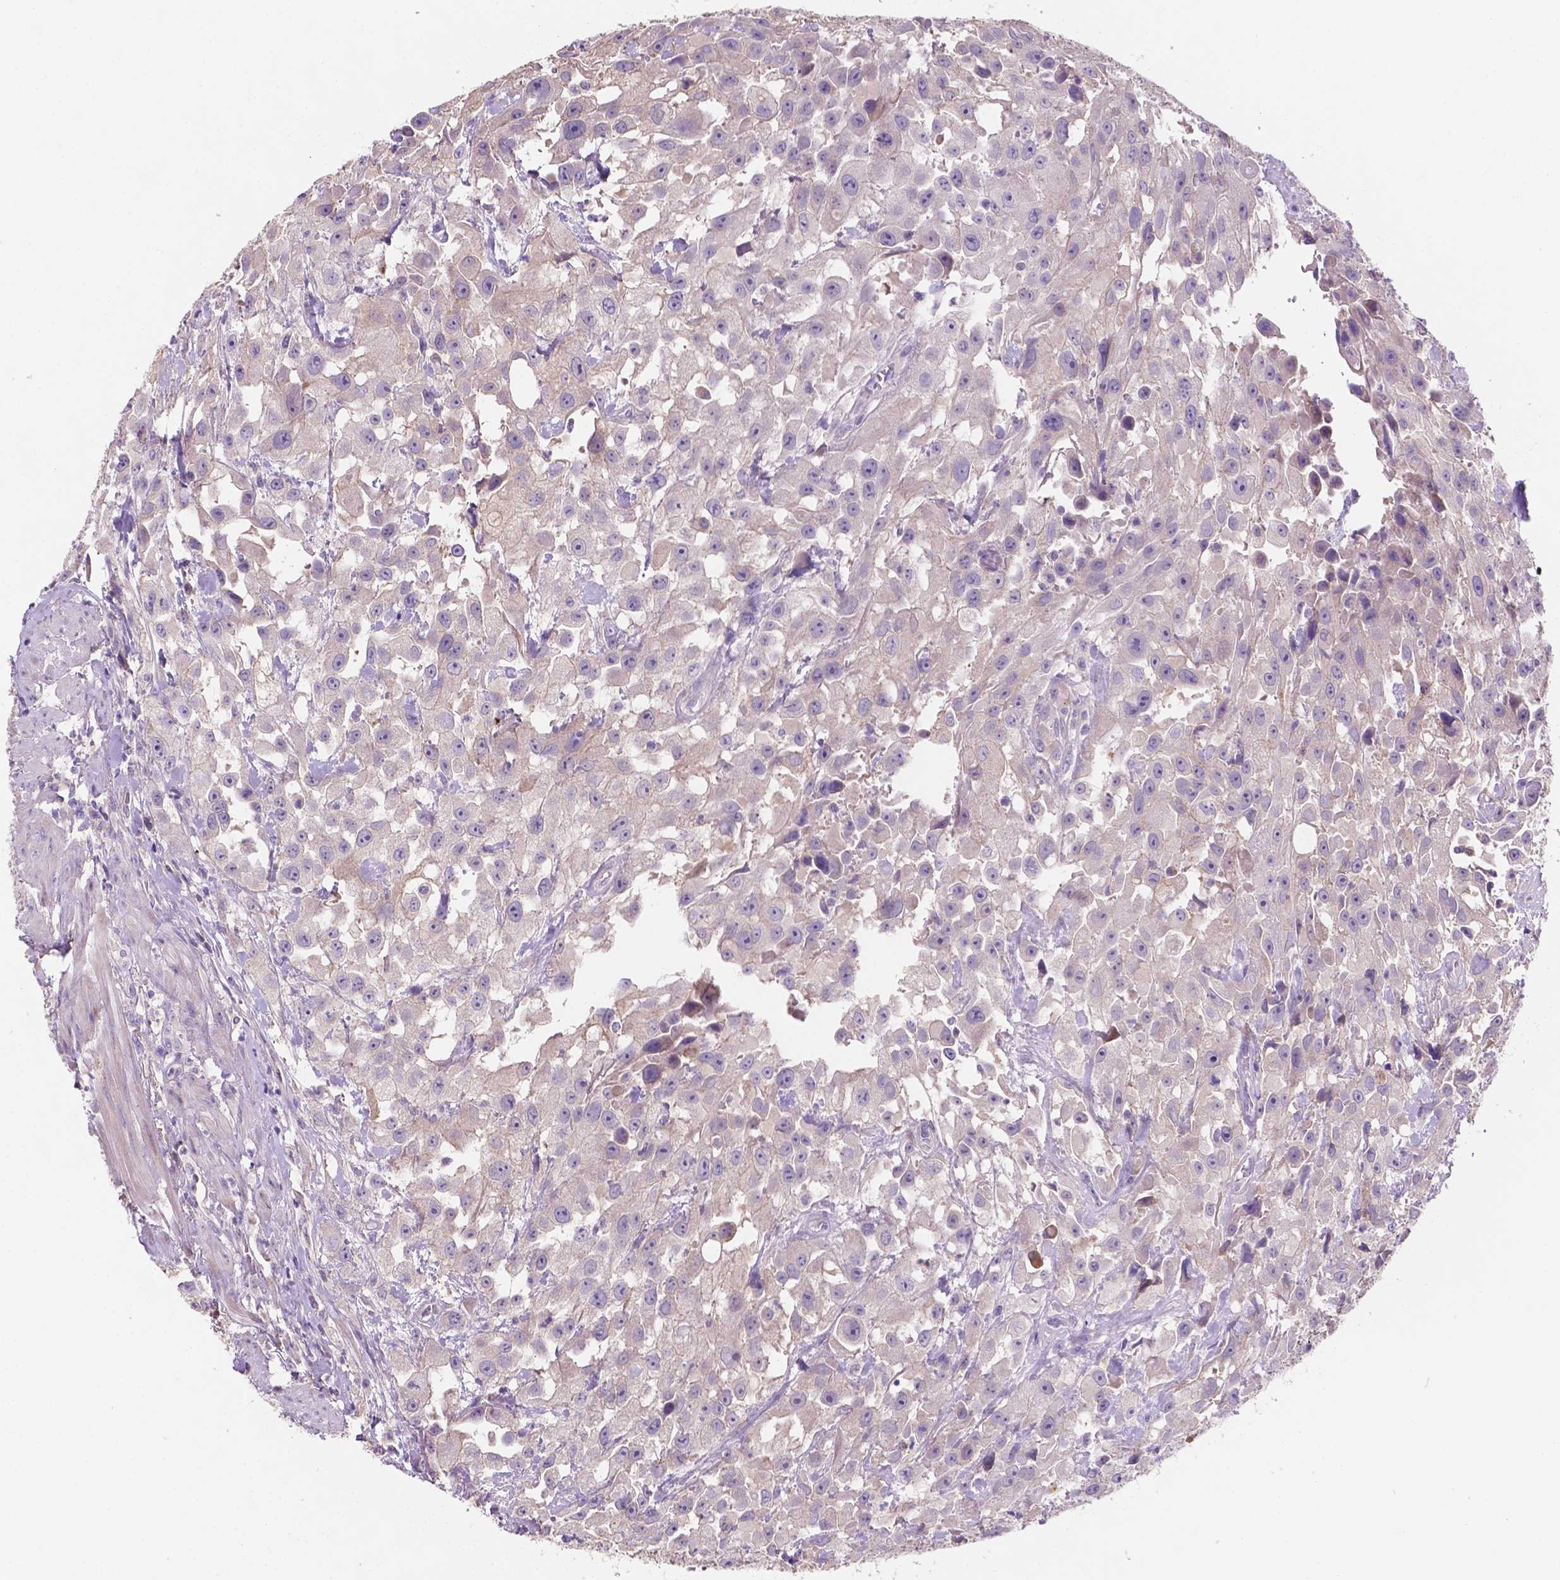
{"staining": {"intensity": "negative", "quantity": "none", "location": "none"}, "tissue": "urothelial cancer", "cell_type": "Tumor cells", "image_type": "cancer", "snomed": [{"axis": "morphology", "description": "Urothelial carcinoma, High grade"}, {"axis": "topography", "description": "Urinary bladder"}], "caption": "The histopathology image exhibits no staining of tumor cells in urothelial cancer. (Stains: DAB (3,3'-diaminobenzidine) IHC with hematoxylin counter stain, Microscopy: brightfield microscopy at high magnification).", "gene": "MKRN2OS", "patient": {"sex": "male", "age": 79}}